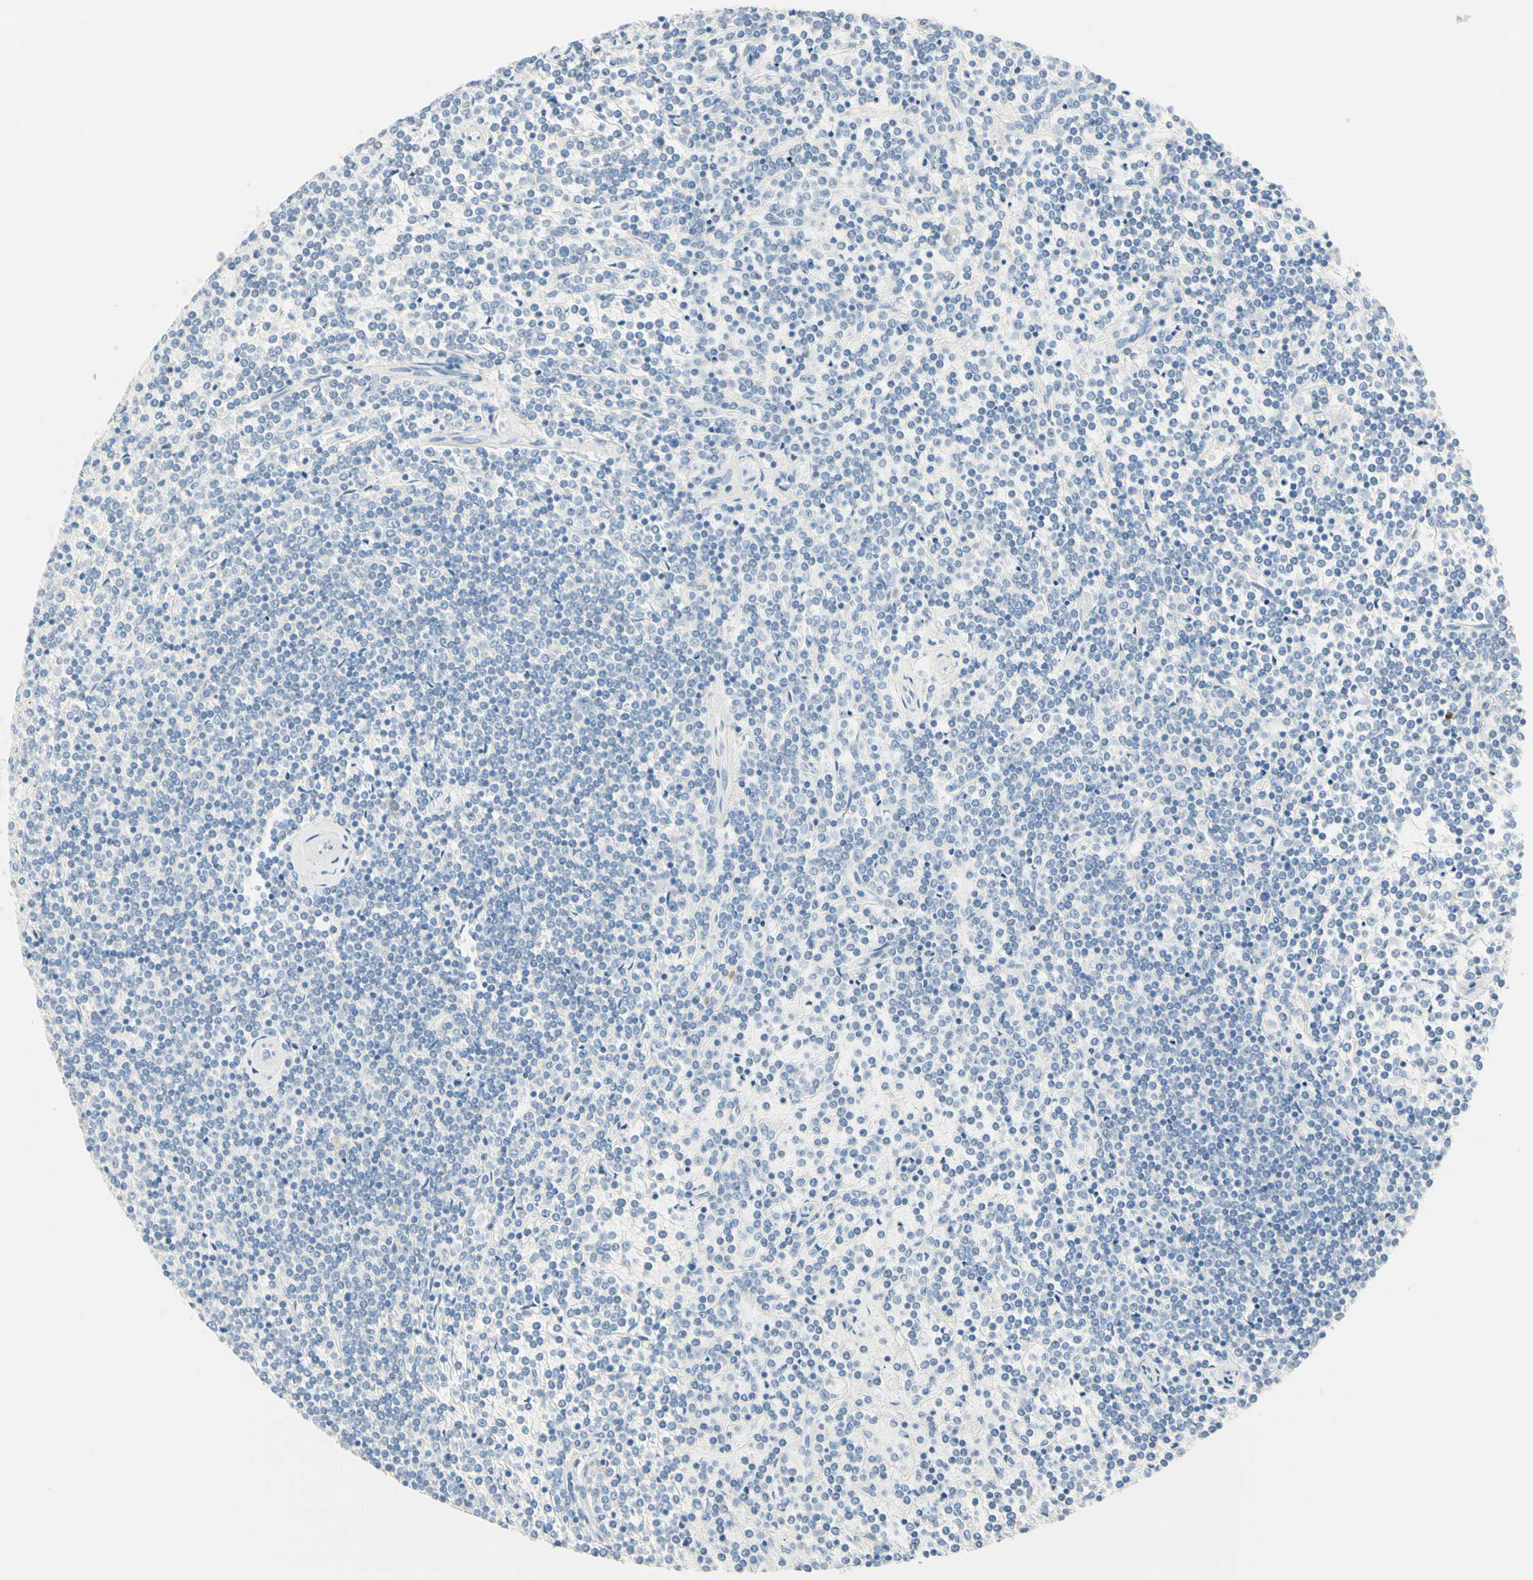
{"staining": {"intensity": "negative", "quantity": "none", "location": "none"}, "tissue": "lymphoma", "cell_type": "Tumor cells", "image_type": "cancer", "snomed": [{"axis": "morphology", "description": "Malignant lymphoma, non-Hodgkin's type, Low grade"}, {"axis": "topography", "description": "Spleen"}], "caption": "Lymphoma stained for a protein using IHC shows no staining tumor cells.", "gene": "NECTIN4", "patient": {"sex": "female", "age": 19}}